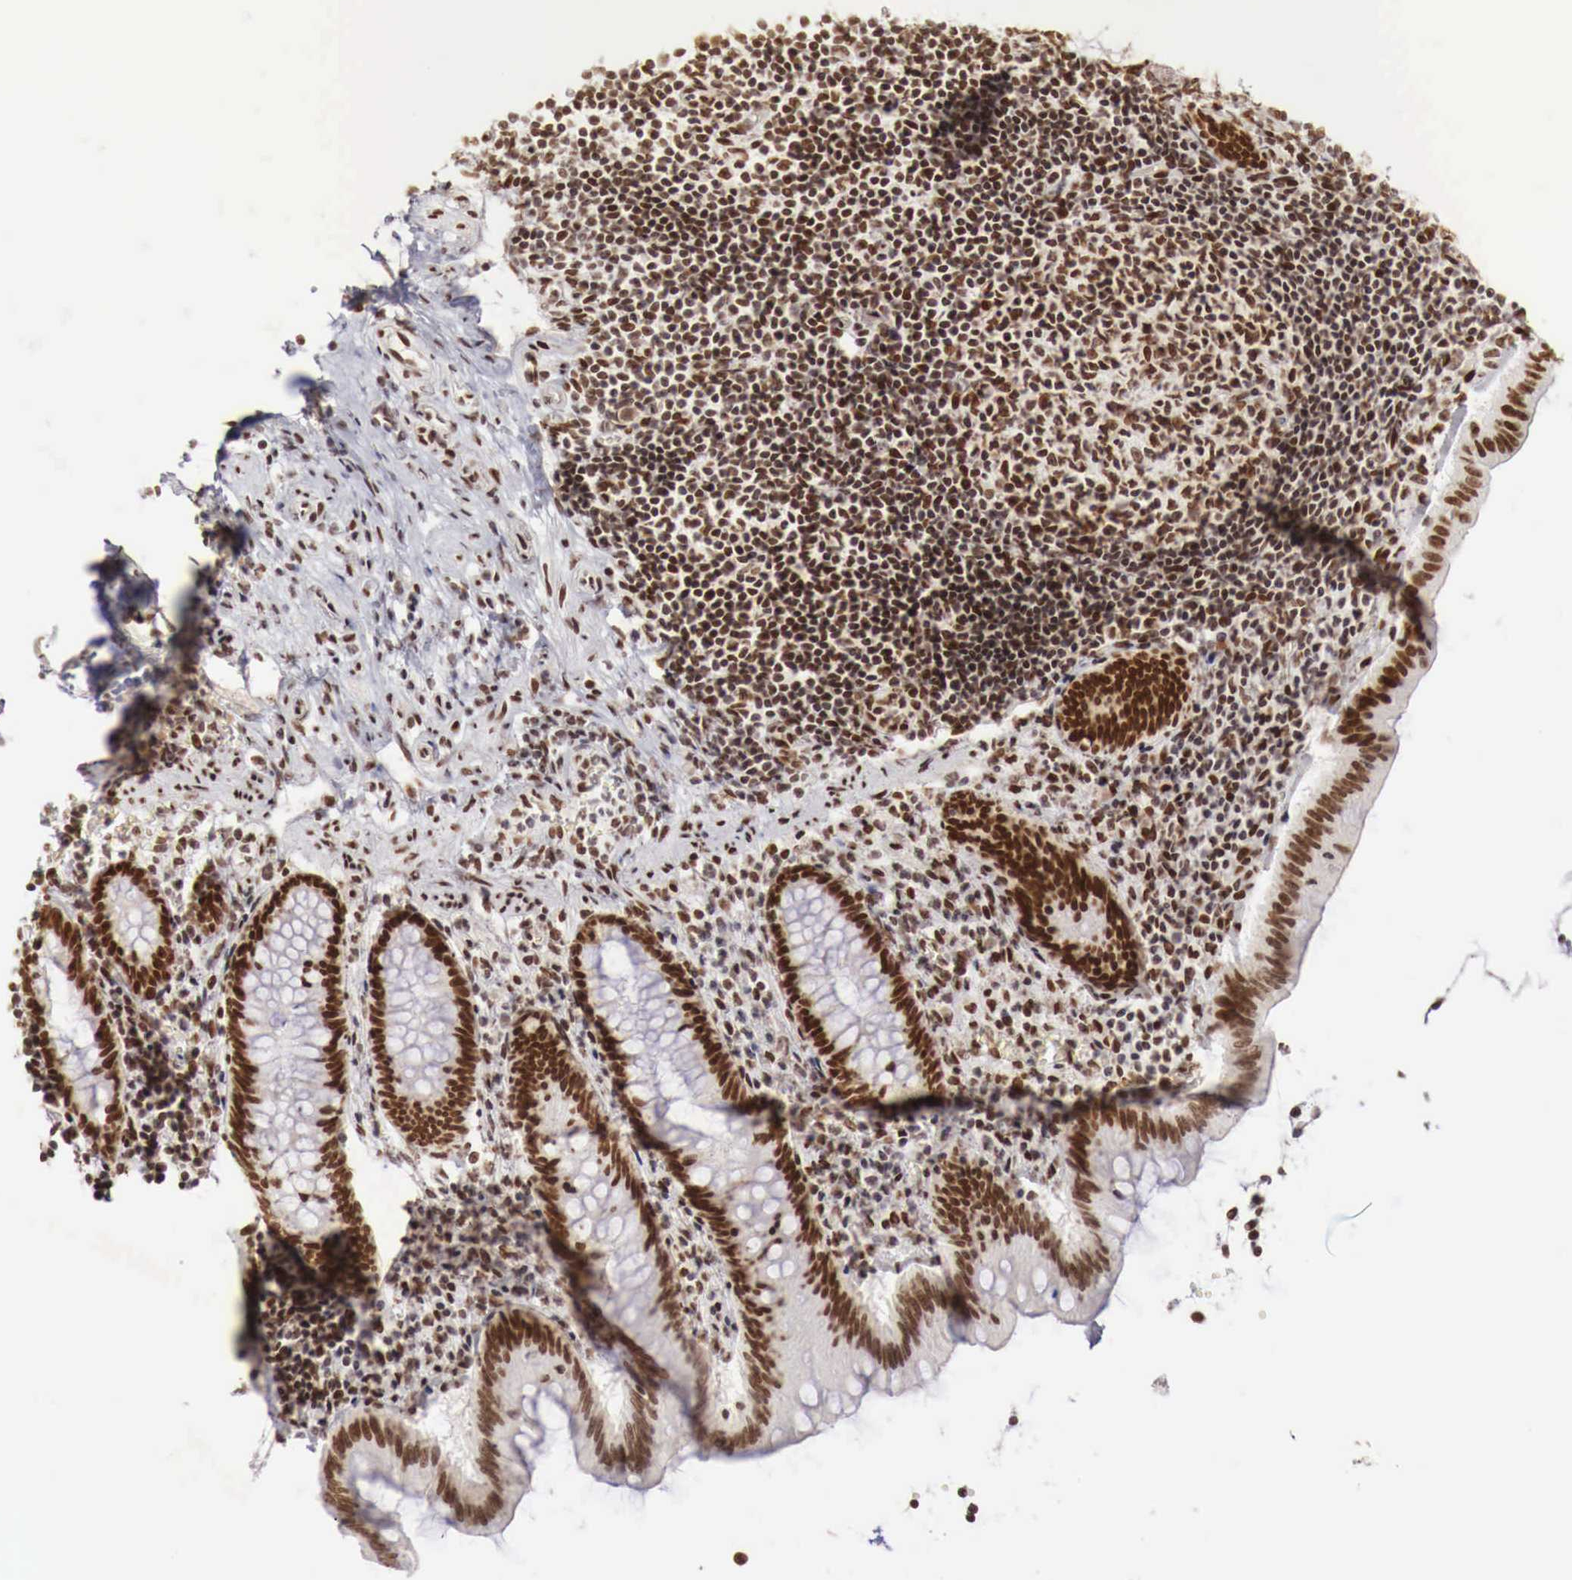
{"staining": {"intensity": "strong", "quantity": ">75%", "location": "nuclear"}, "tissue": "appendix", "cell_type": "Glandular cells", "image_type": "normal", "snomed": [{"axis": "morphology", "description": "Normal tissue, NOS"}, {"axis": "topography", "description": "Appendix"}], "caption": "DAB immunohistochemical staining of normal appendix exhibits strong nuclear protein expression in about >75% of glandular cells. The staining is performed using DAB (3,3'-diaminobenzidine) brown chromogen to label protein expression. The nuclei are counter-stained blue using hematoxylin.", "gene": "PHF14", "patient": {"sex": "female", "age": 34}}